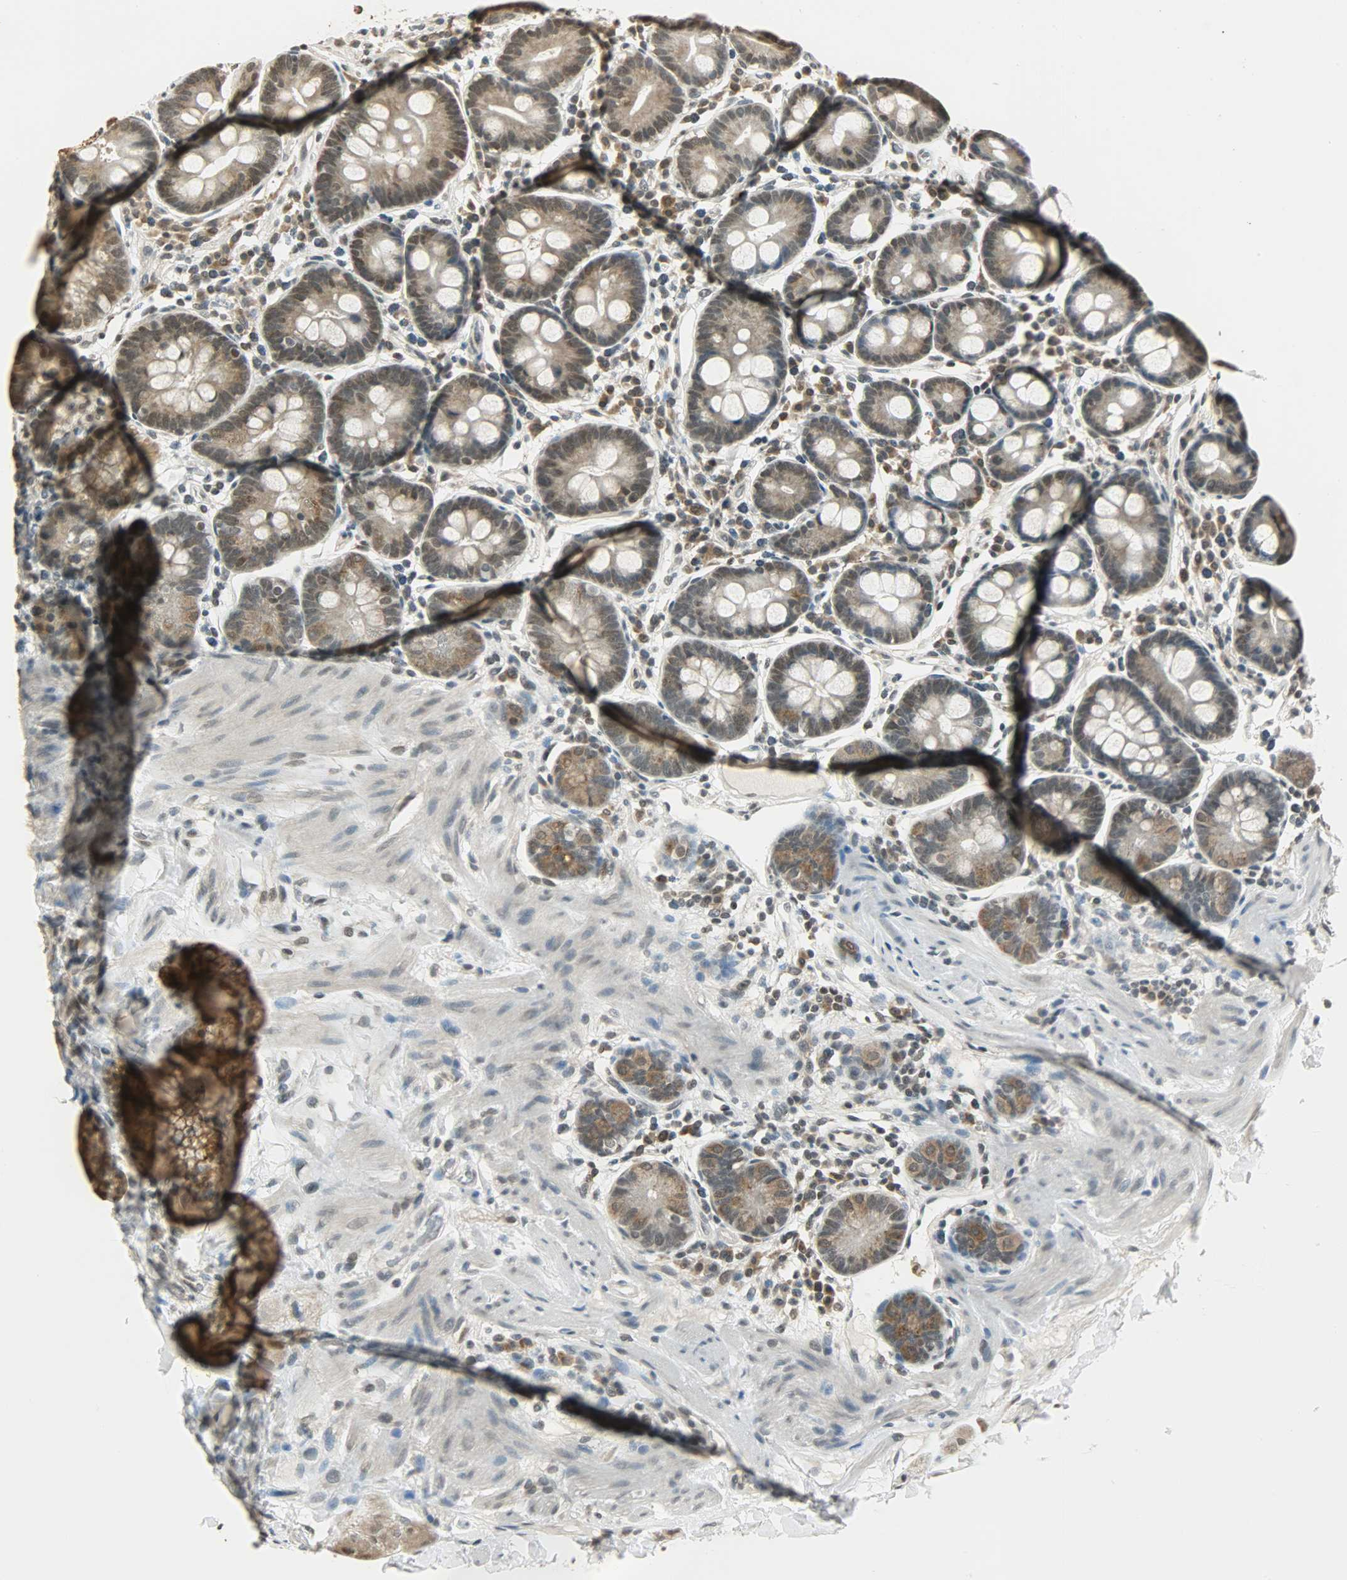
{"staining": {"intensity": "weak", "quantity": ">75%", "location": "cytoplasmic/membranous"}, "tissue": "duodenum", "cell_type": "Glandular cells", "image_type": "normal", "snomed": [{"axis": "morphology", "description": "Normal tissue, NOS"}, {"axis": "topography", "description": "Duodenum"}], "caption": "Immunohistochemical staining of benign human duodenum exhibits weak cytoplasmic/membranous protein positivity in about >75% of glandular cells. (DAB IHC, brown staining for protein, blue staining for nuclei).", "gene": "SMARCA5", "patient": {"sex": "male", "age": 50}}